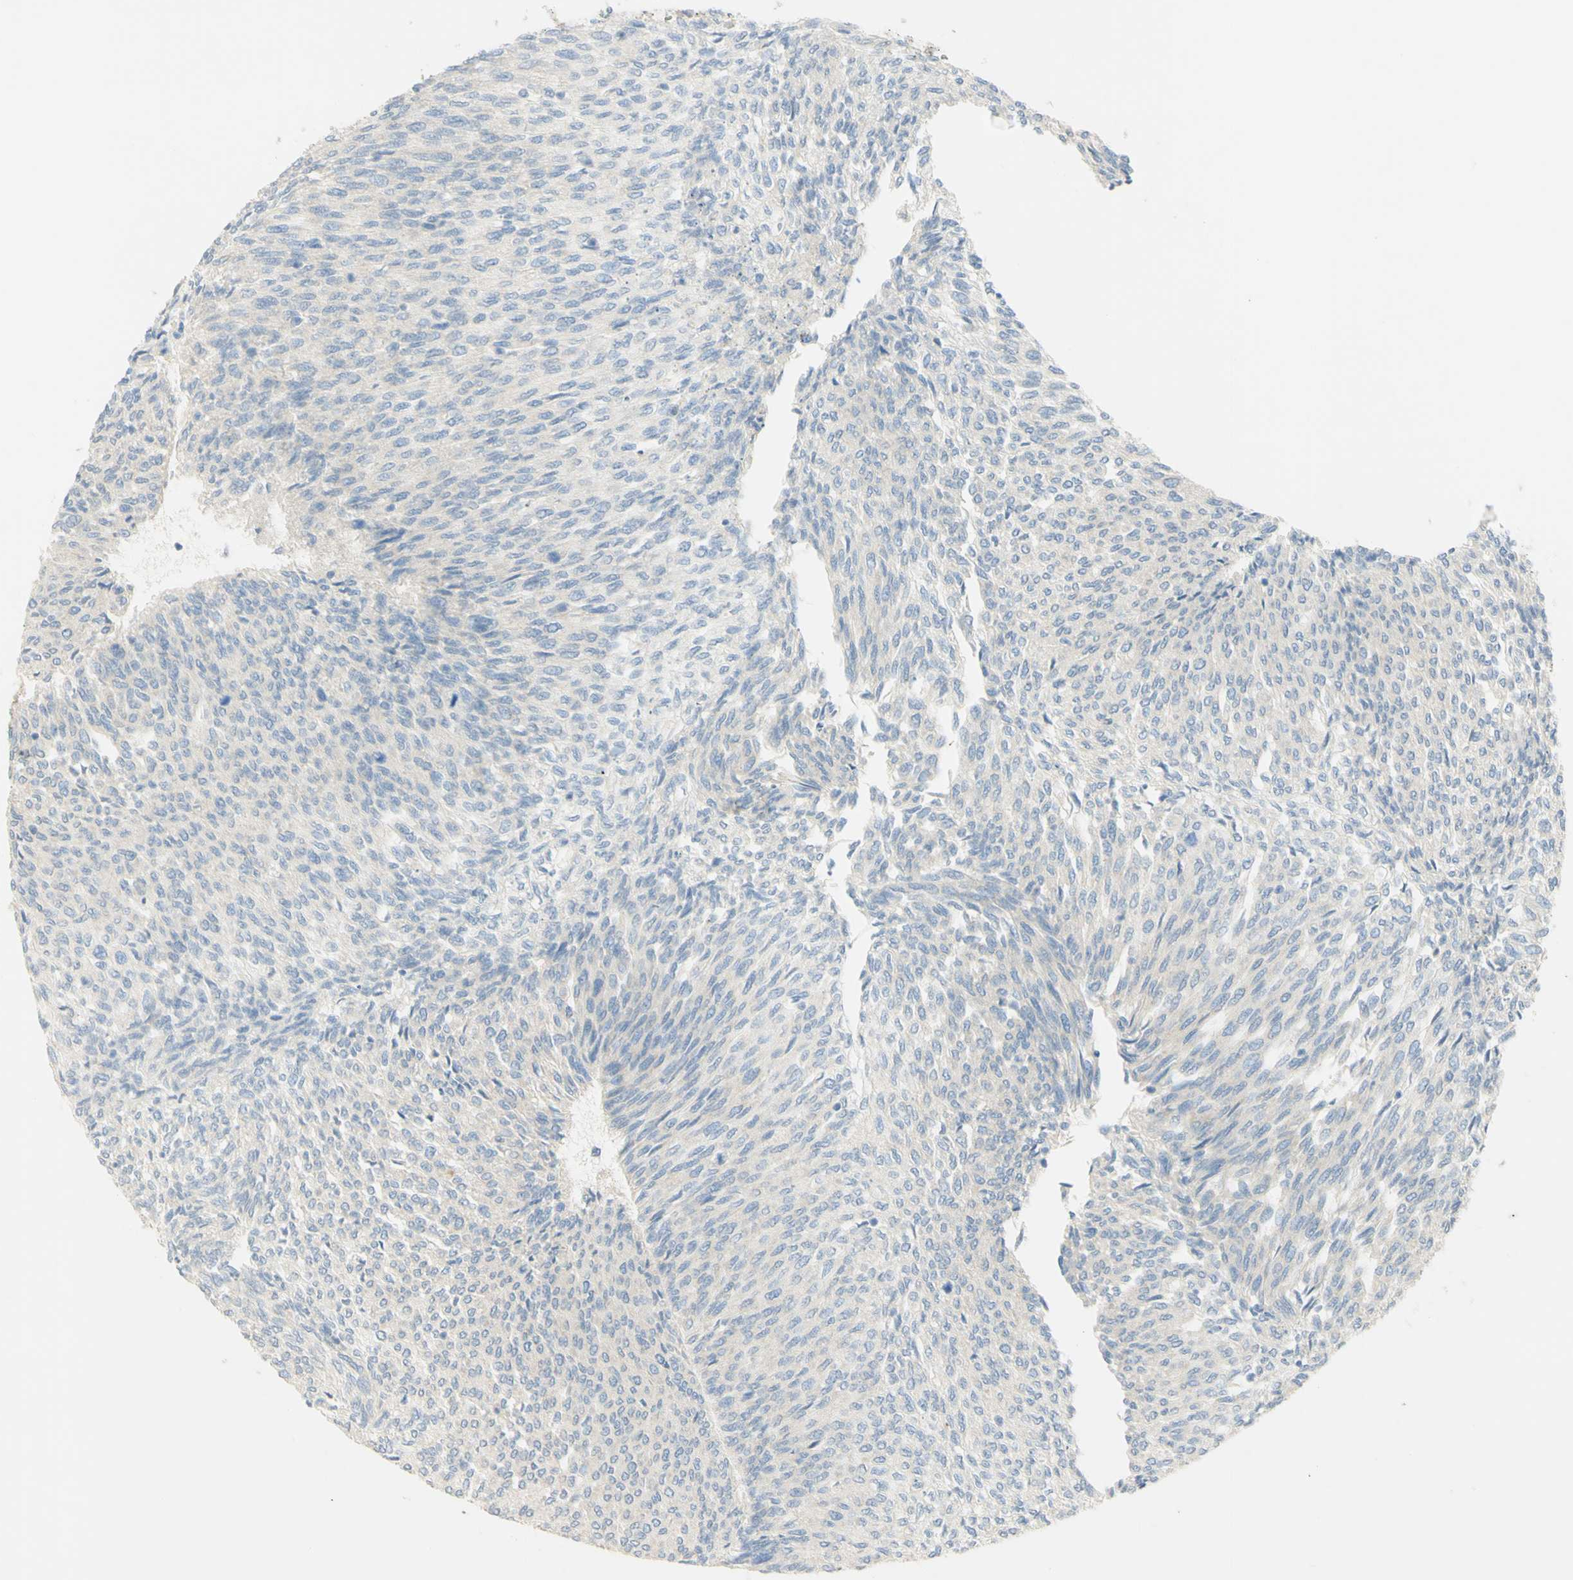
{"staining": {"intensity": "negative", "quantity": "none", "location": "none"}, "tissue": "urothelial cancer", "cell_type": "Tumor cells", "image_type": "cancer", "snomed": [{"axis": "morphology", "description": "Urothelial carcinoma, Low grade"}, {"axis": "topography", "description": "Urinary bladder"}], "caption": "A high-resolution image shows immunohistochemistry staining of urothelial cancer, which shows no significant staining in tumor cells. Brightfield microscopy of immunohistochemistry (IHC) stained with DAB (brown) and hematoxylin (blue), captured at high magnification.", "gene": "GCNT3", "patient": {"sex": "female", "age": 79}}